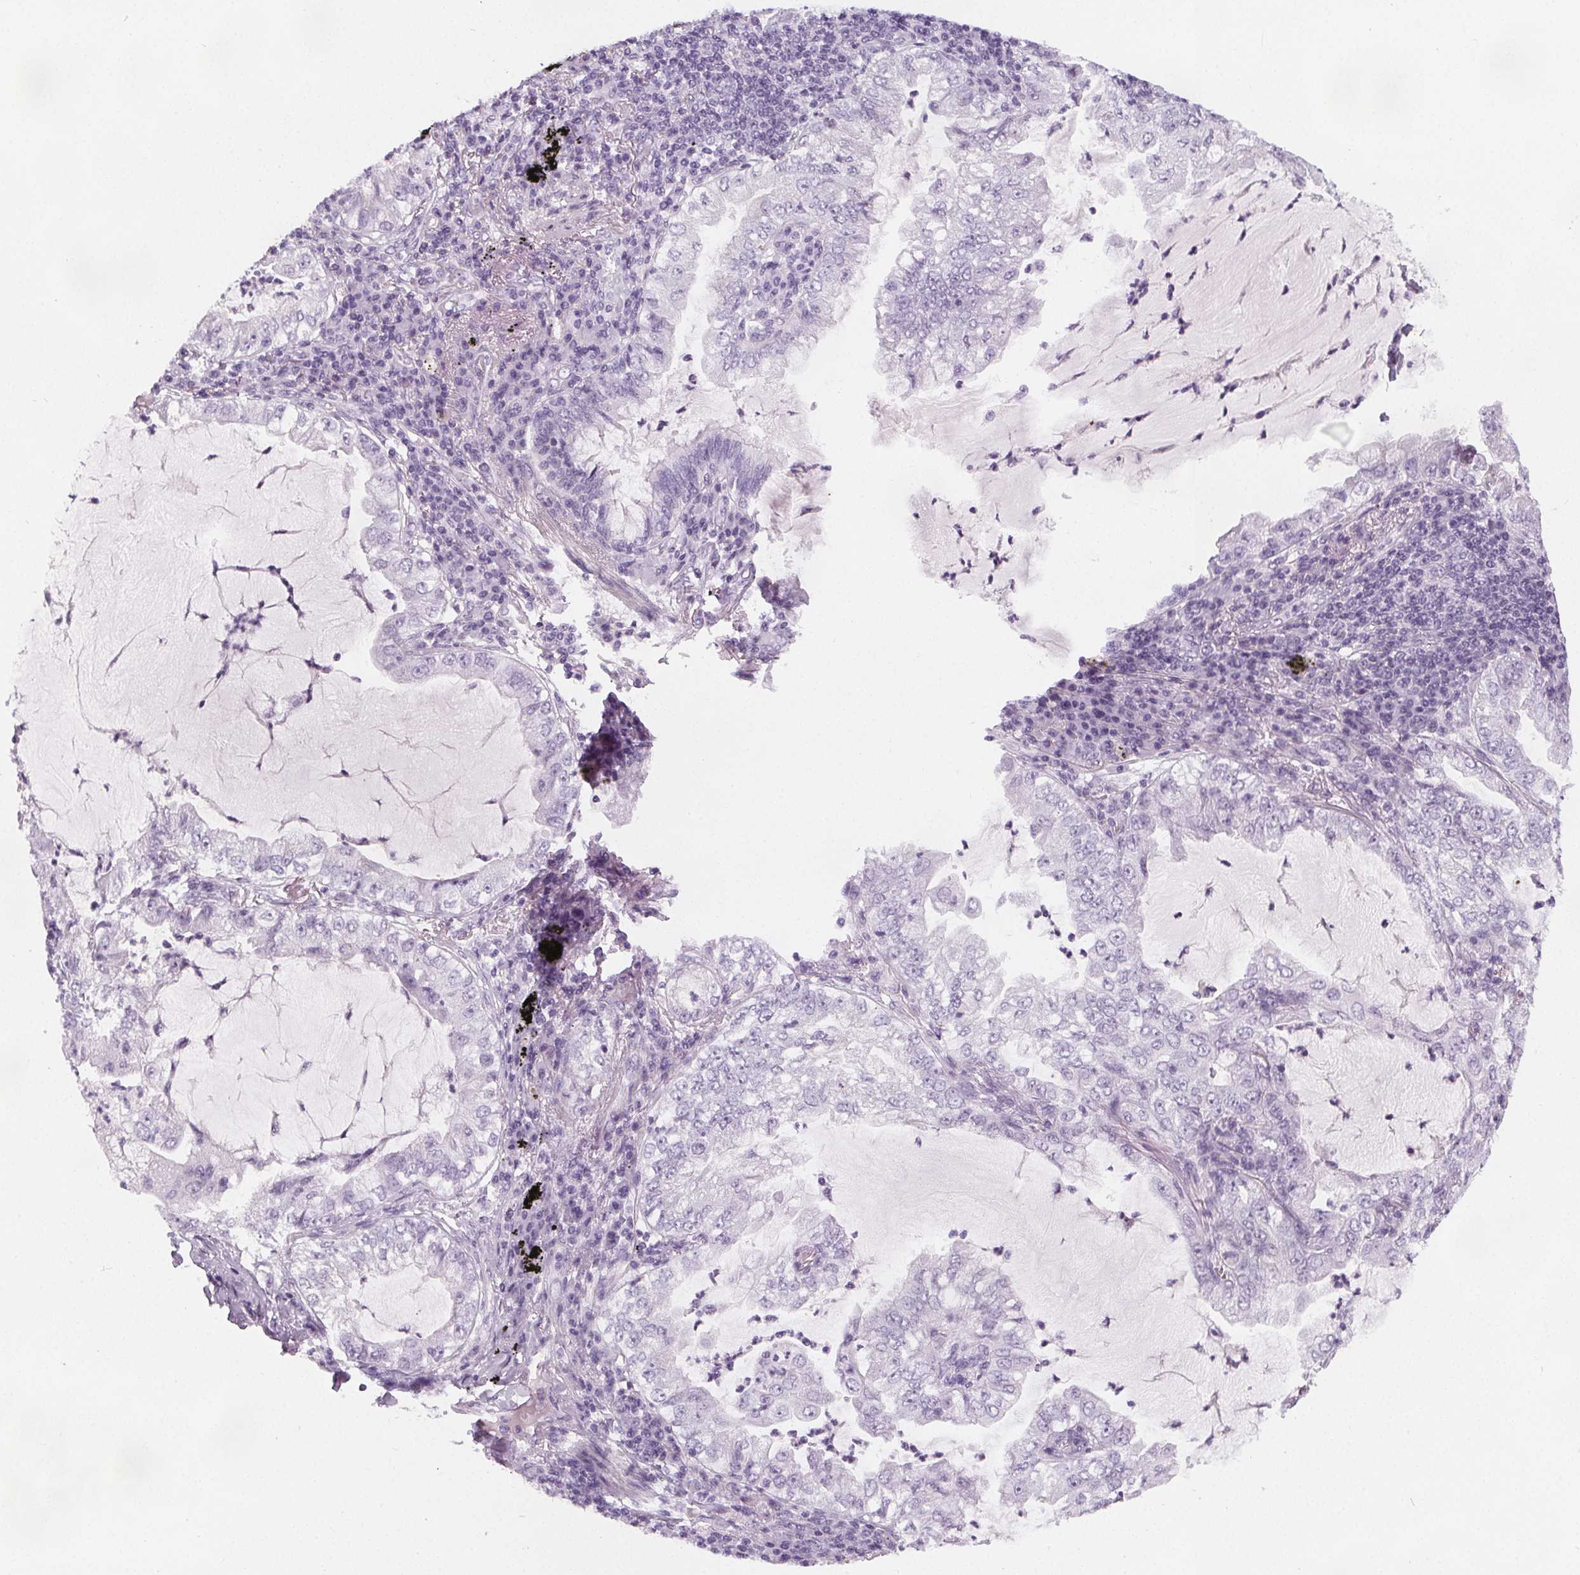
{"staining": {"intensity": "negative", "quantity": "none", "location": "none"}, "tissue": "lung cancer", "cell_type": "Tumor cells", "image_type": "cancer", "snomed": [{"axis": "morphology", "description": "Adenocarcinoma, NOS"}, {"axis": "topography", "description": "Lung"}], "caption": "IHC histopathology image of lung adenocarcinoma stained for a protein (brown), which shows no expression in tumor cells. (Stains: DAB immunohistochemistry (IHC) with hematoxylin counter stain, Microscopy: brightfield microscopy at high magnification).", "gene": "SLC5A12", "patient": {"sex": "female", "age": 73}}